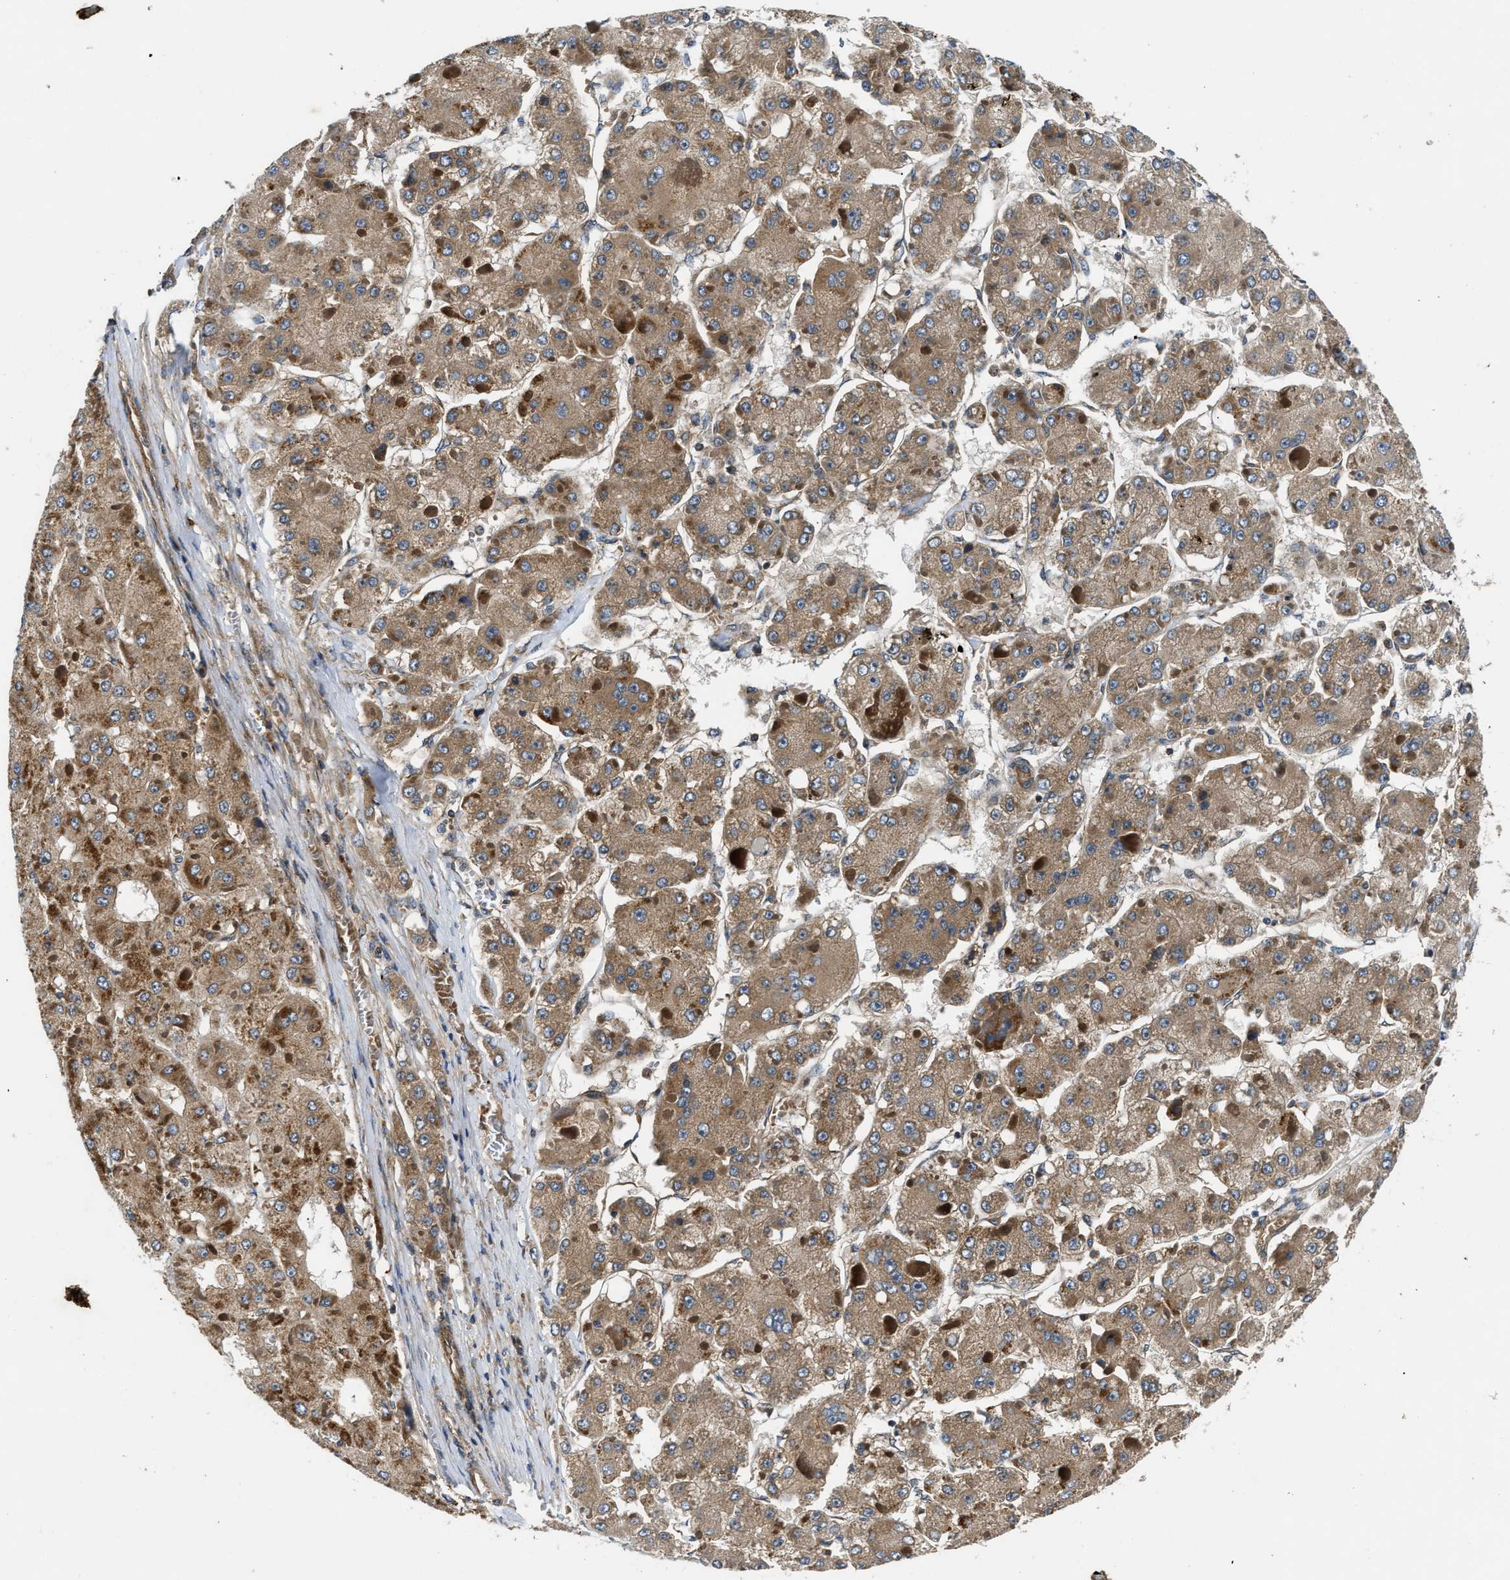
{"staining": {"intensity": "weak", "quantity": ">75%", "location": "cytoplasmic/membranous"}, "tissue": "liver cancer", "cell_type": "Tumor cells", "image_type": "cancer", "snomed": [{"axis": "morphology", "description": "Carcinoma, Hepatocellular, NOS"}, {"axis": "topography", "description": "Liver"}], "caption": "Tumor cells reveal weak cytoplasmic/membranous positivity in approximately >75% of cells in liver cancer.", "gene": "PNPLA8", "patient": {"sex": "female", "age": 73}}